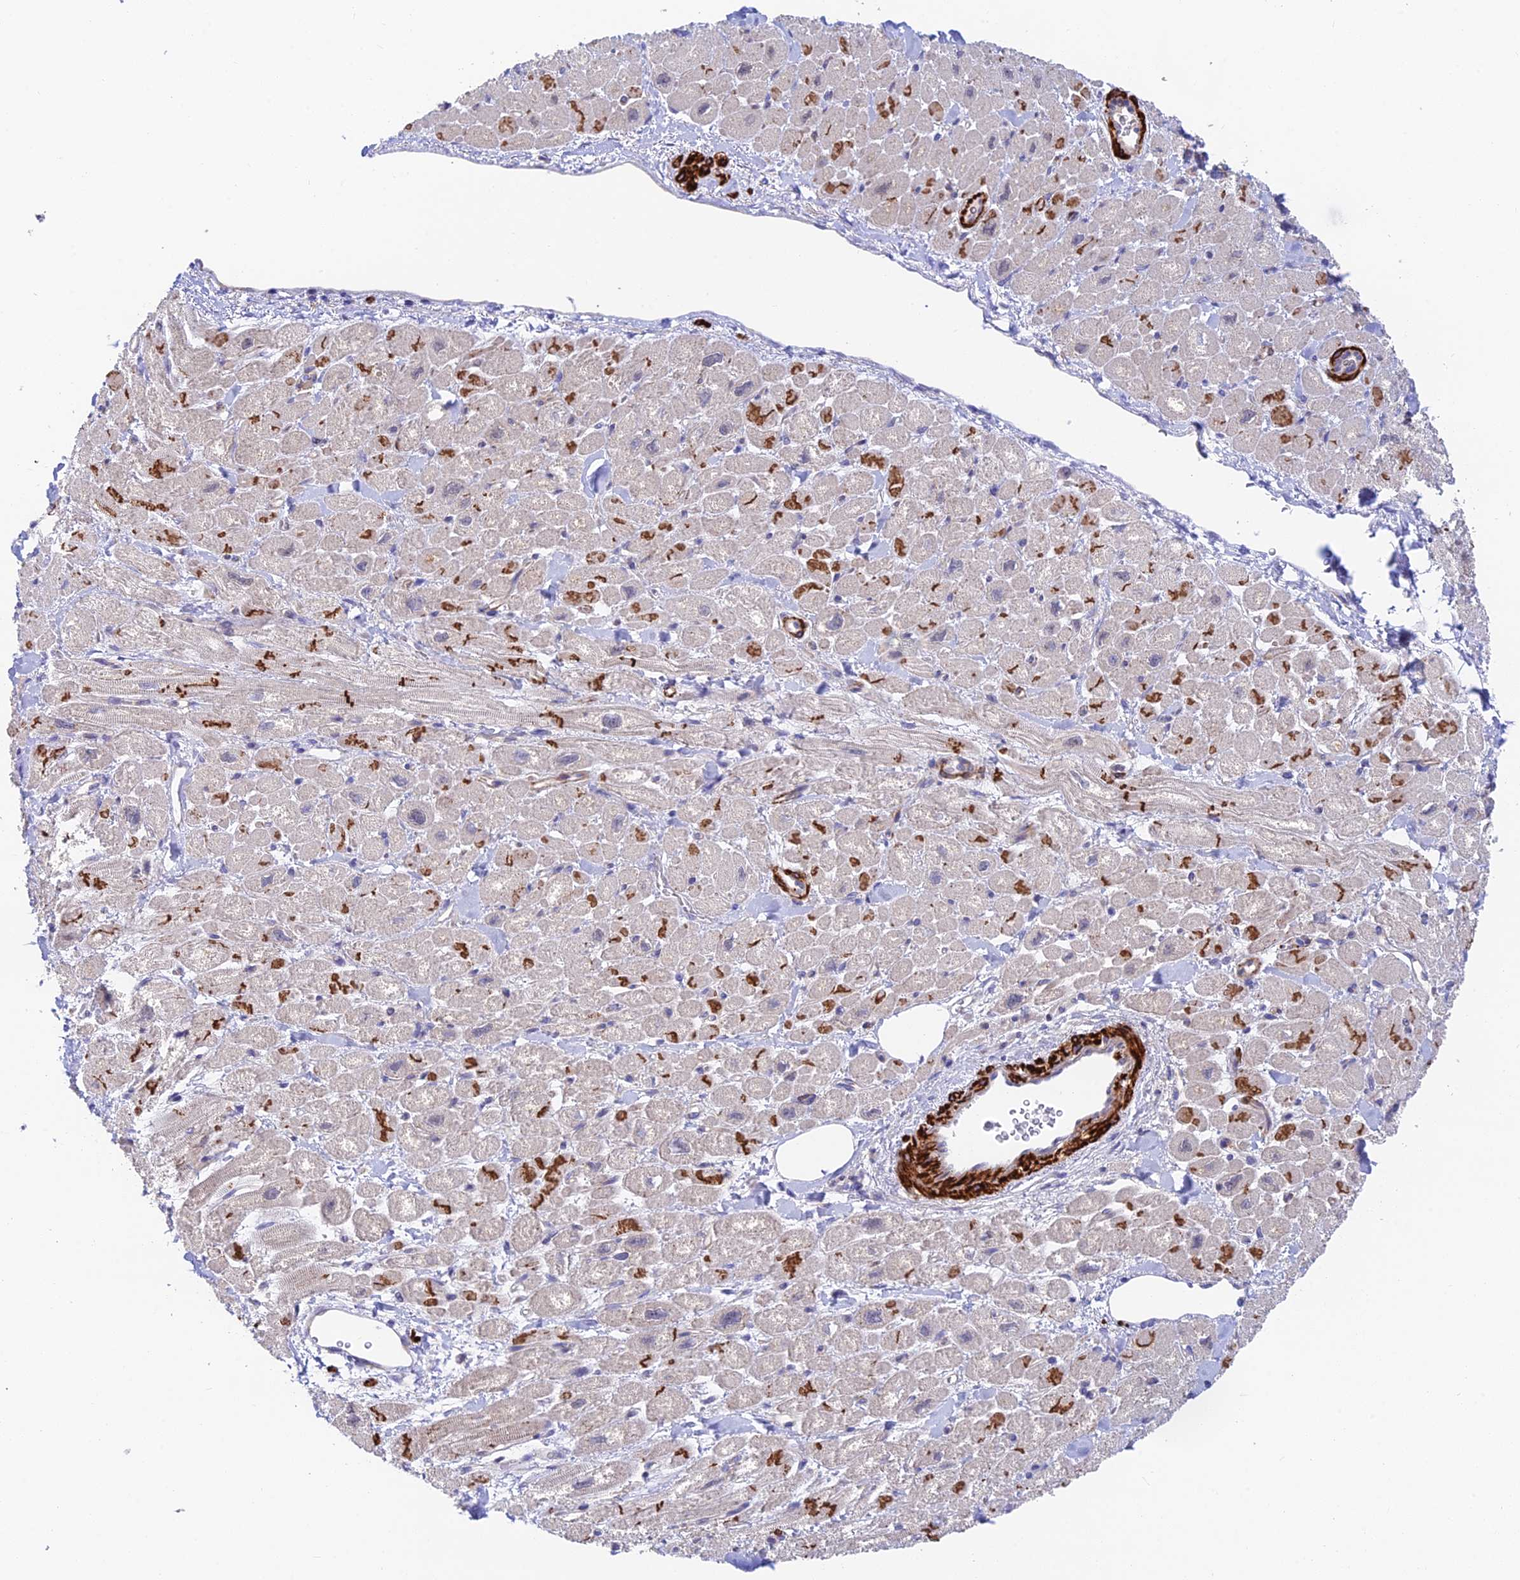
{"staining": {"intensity": "strong", "quantity": "25%-75%", "location": "cytoplasmic/membranous"}, "tissue": "heart muscle", "cell_type": "Cardiomyocytes", "image_type": "normal", "snomed": [{"axis": "morphology", "description": "Normal tissue, NOS"}, {"axis": "topography", "description": "Heart"}], "caption": "Strong cytoplasmic/membranous staining is appreciated in about 25%-75% of cardiomyocytes in benign heart muscle.", "gene": "ANKRD50", "patient": {"sex": "male", "age": 65}}